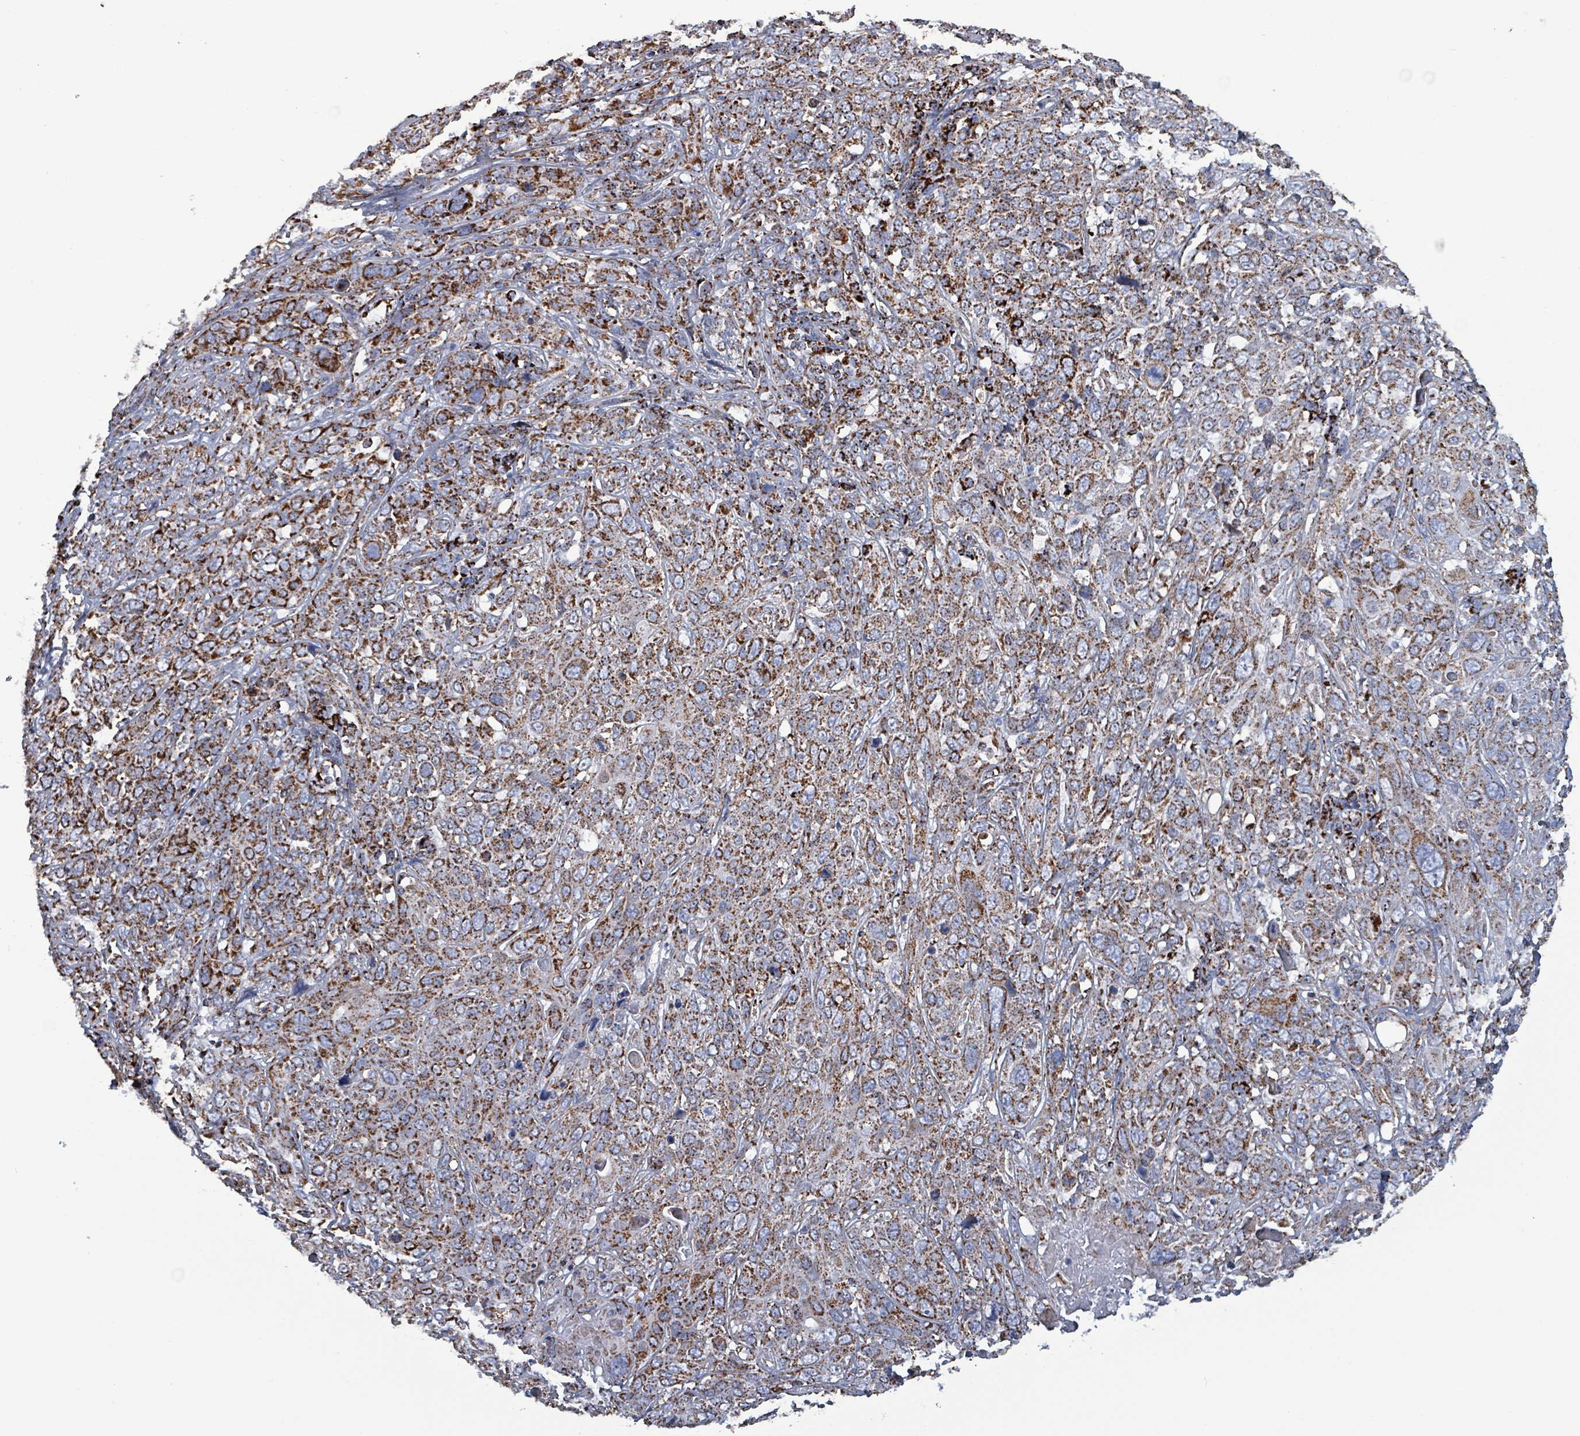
{"staining": {"intensity": "moderate", "quantity": ">75%", "location": "cytoplasmic/membranous"}, "tissue": "cervical cancer", "cell_type": "Tumor cells", "image_type": "cancer", "snomed": [{"axis": "morphology", "description": "Squamous cell carcinoma, NOS"}, {"axis": "topography", "description": "Cervix"}], "caption": "Cervical squamous cell carcinoma was stained to show a protein in brown. There is medium levels of moderate cytoplasmic/membranous staining in about >75% of tumor cells. The protein is shown in brown color, while the nuclei are stained blue.", "gene": "IDH3B", "patient": {"sex": "female", "age": 46}}